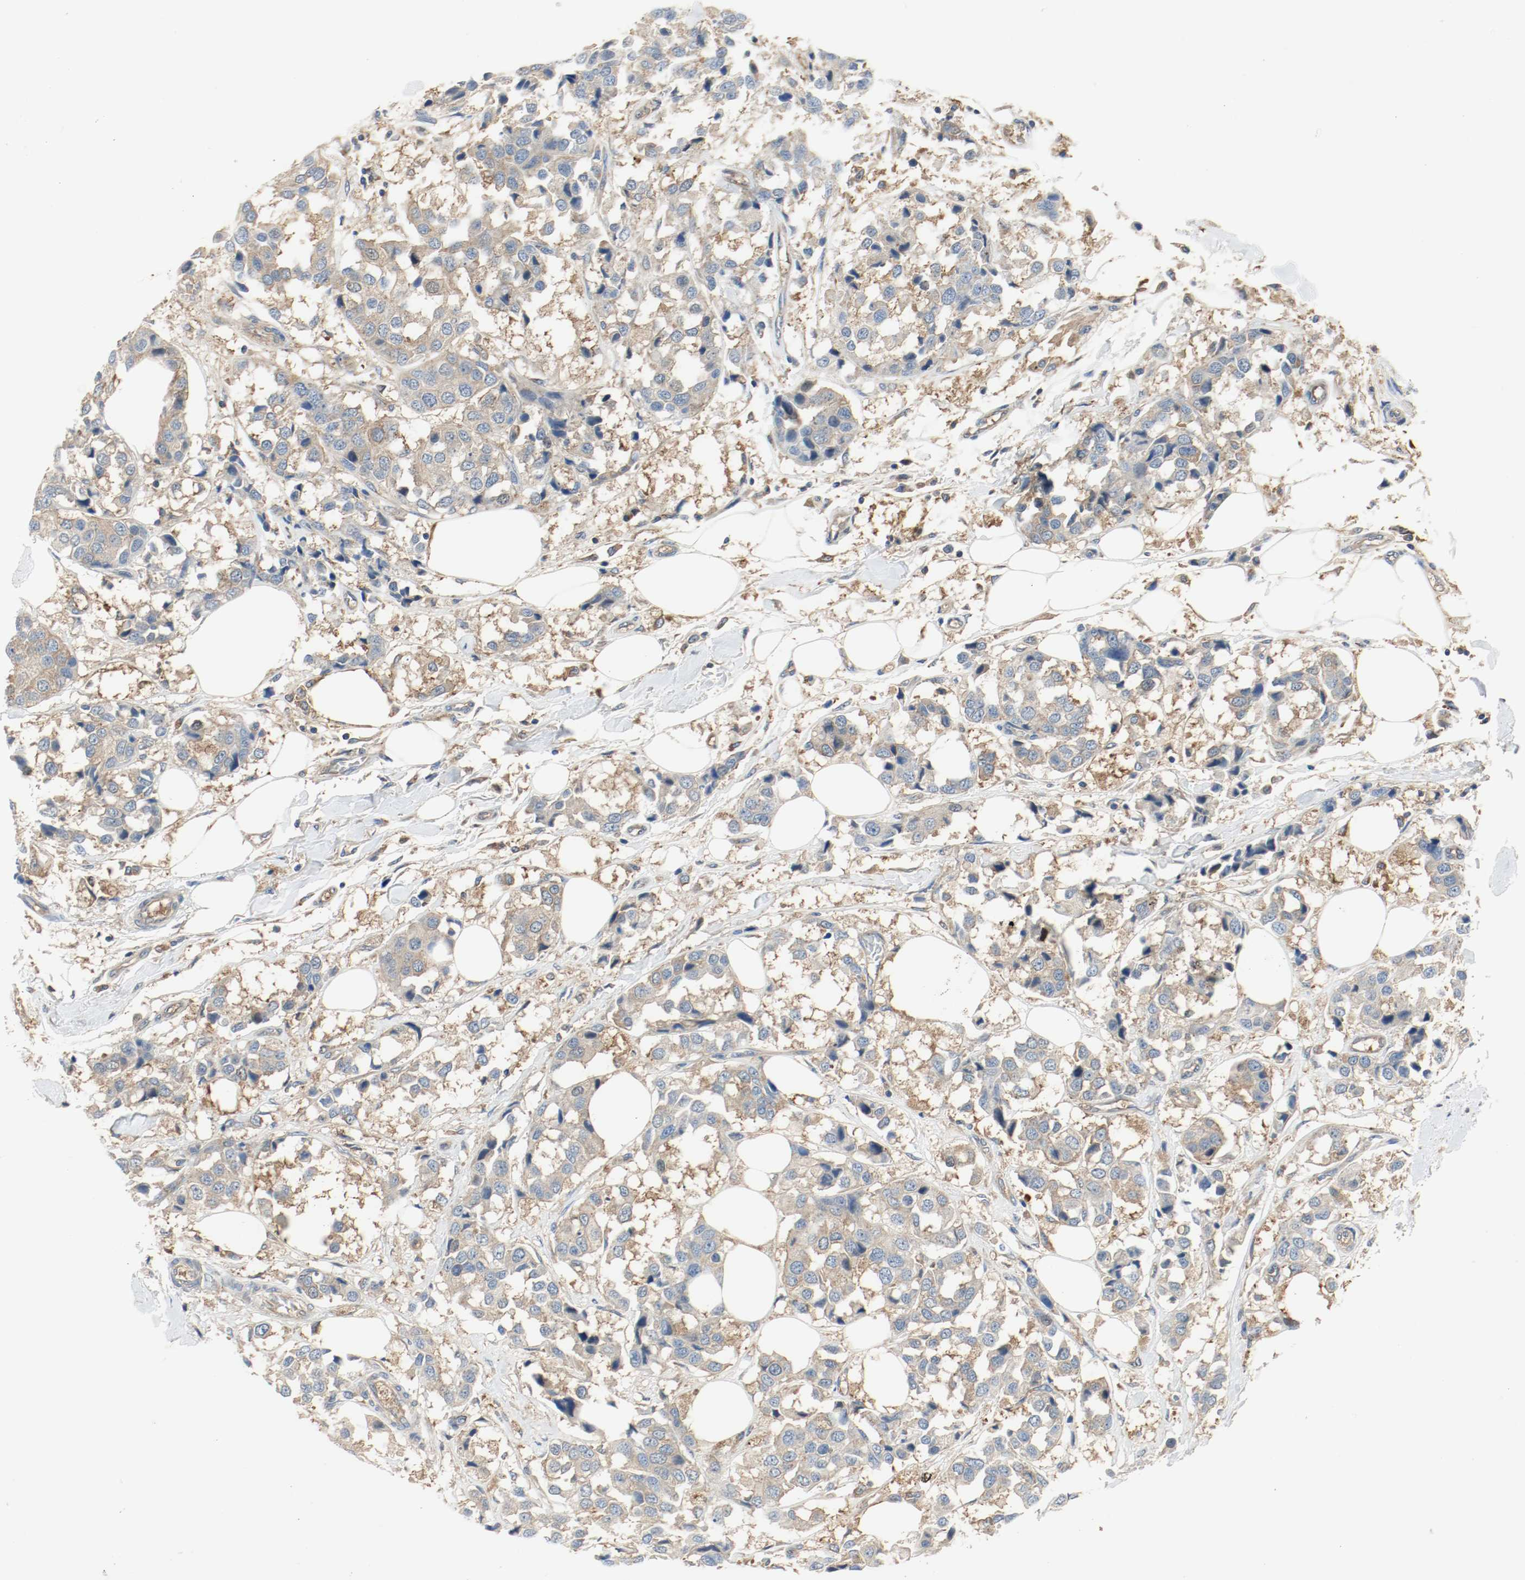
{"staining": {"intensity": "moderate", "quantity": ">75%", "location": "cytoplasmic/membranous"}, "tissue": "breast cancer", "cell_type": "Tumor cells", "image_type": "cancer", "snomed": [{"axis": "morphology", "description": "Duct carcinoma"}, {"axis": "topography", "description": "Breast"}], "caption": "Invasive ductal carcinoma (breast) stained with DAB immunohistochemistry displays medium levels of moderate cytoplasmic/membranous positivity in about >75% of tumor cells.", "gene": "HGS", "patient": {"sex": "female", "age": 80}}